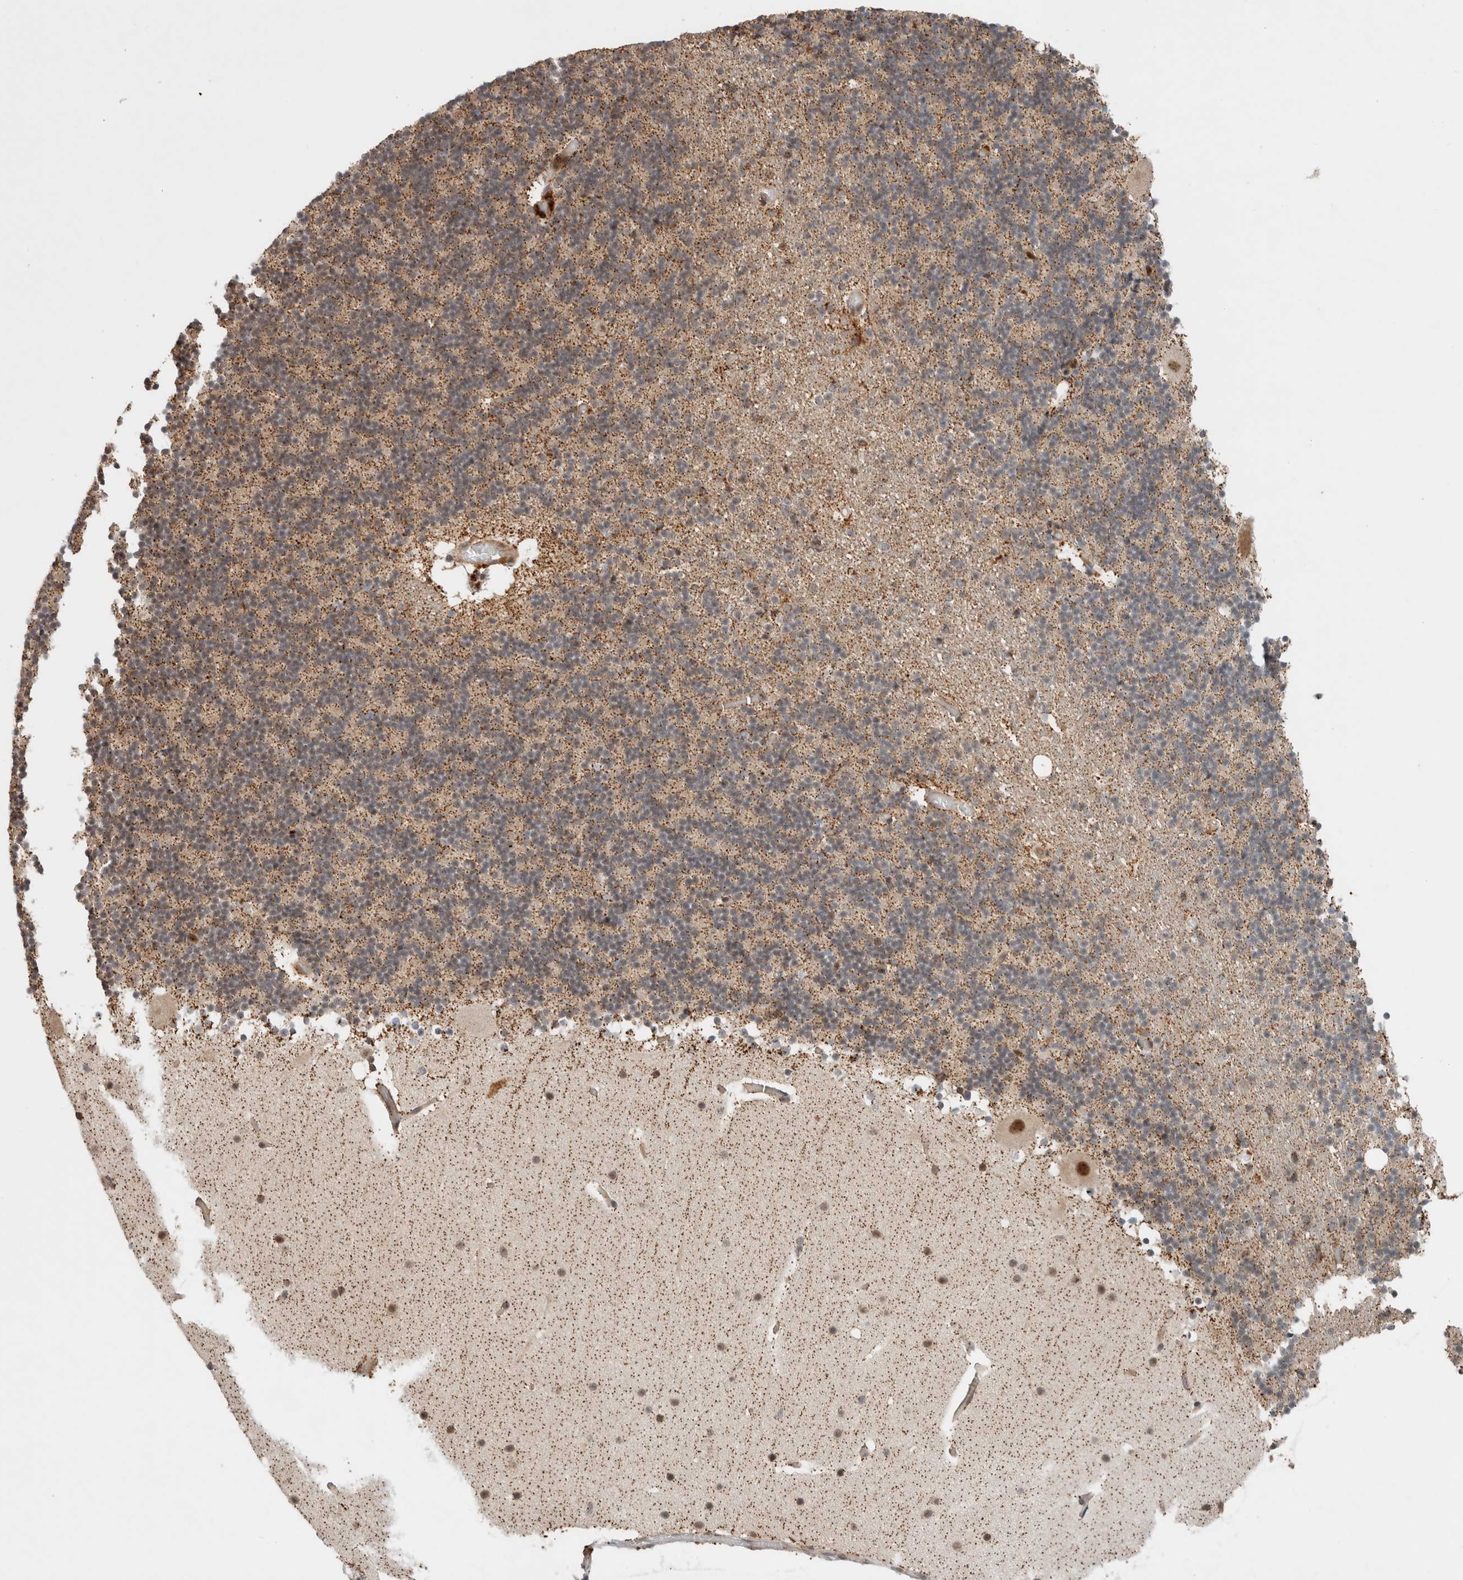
{"staining": {"intensity": "weak", "quantity": "25%-75%", "location": "cytoplasmic/membranous"}, "tissue": "cerebellum", "cell_type": "Cells in granular layer", "image_type": "normal", "snomed": [{"axis": "morphology", "description": "Normal tissue, NOS"}, {"axis": "topography", "description": "Cerebellum"}], "caption": "This histopathology image demonstrates benign cerebellum stained with immunohistochemistry (IHC) to label a protein in brown. The cytoplasmic/membranous of cells in granular layer show weak positivity for the protein. Nuclei are counter-stained blue.", "gene": "CAAP1", "patient": {"sex": "male", "age": 57}}